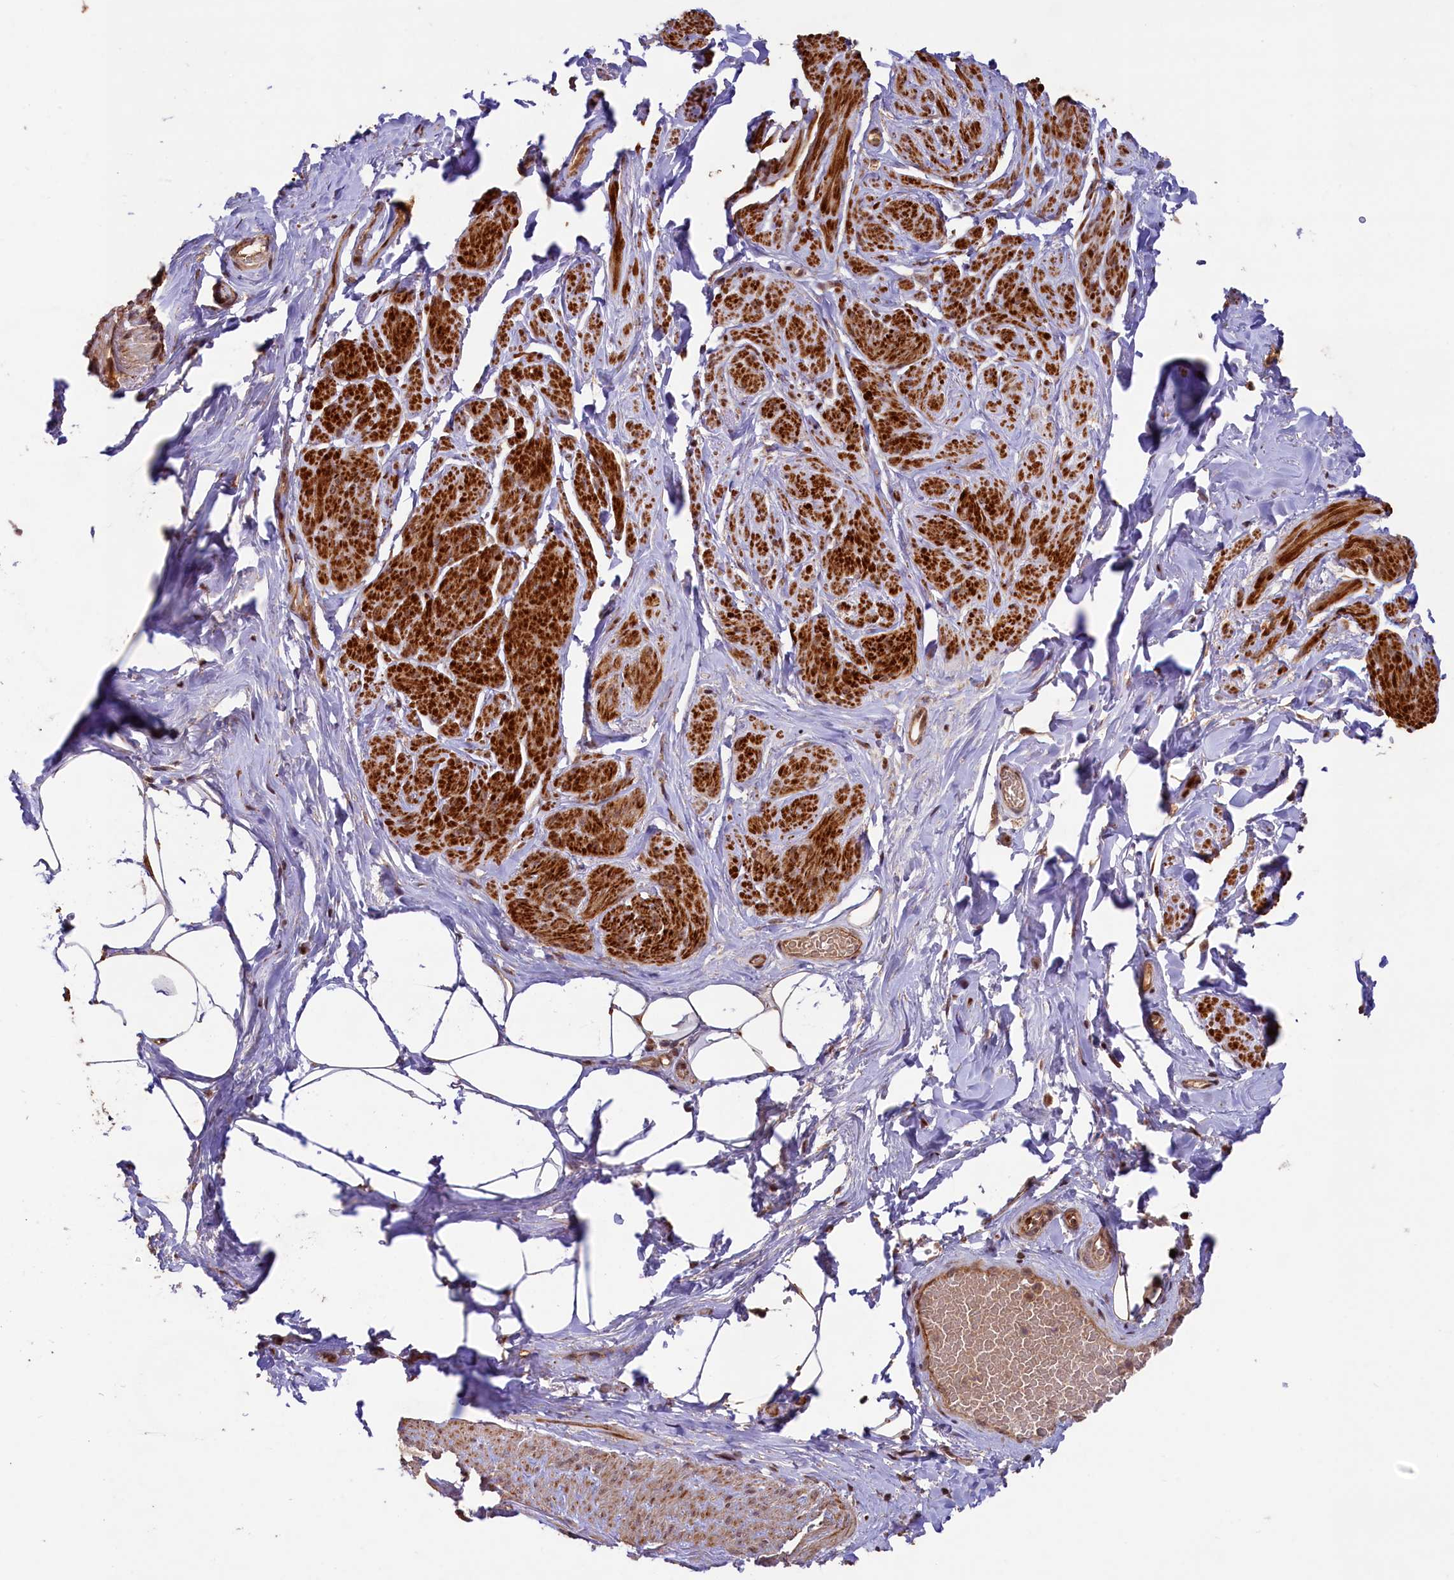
{"staining": {"intensity": "strong", "quantity": "25%-75%", "location": "cytoplasmic/membranous"}, "tissue": "smooth muscle", "cell_type": "Smooth muscle cells", "image_type": "normal", "snomed": [{"axis": "morphology", "description": "Normal tissue, NOS"}, {"axis": "topography", "description": "Smooth muscle"}, {"axis": "topography", "description": "Peripheral nerve tissue"}], "caption": "This is a photomicrograph of immunohistochemistry staining of normal smooth muscle, which shows strong positivity in the cytoplasmic/membranous of smooth muscle cells.", "gene": "SHPRH", "patient": {"sex": "male", "age": 69}}